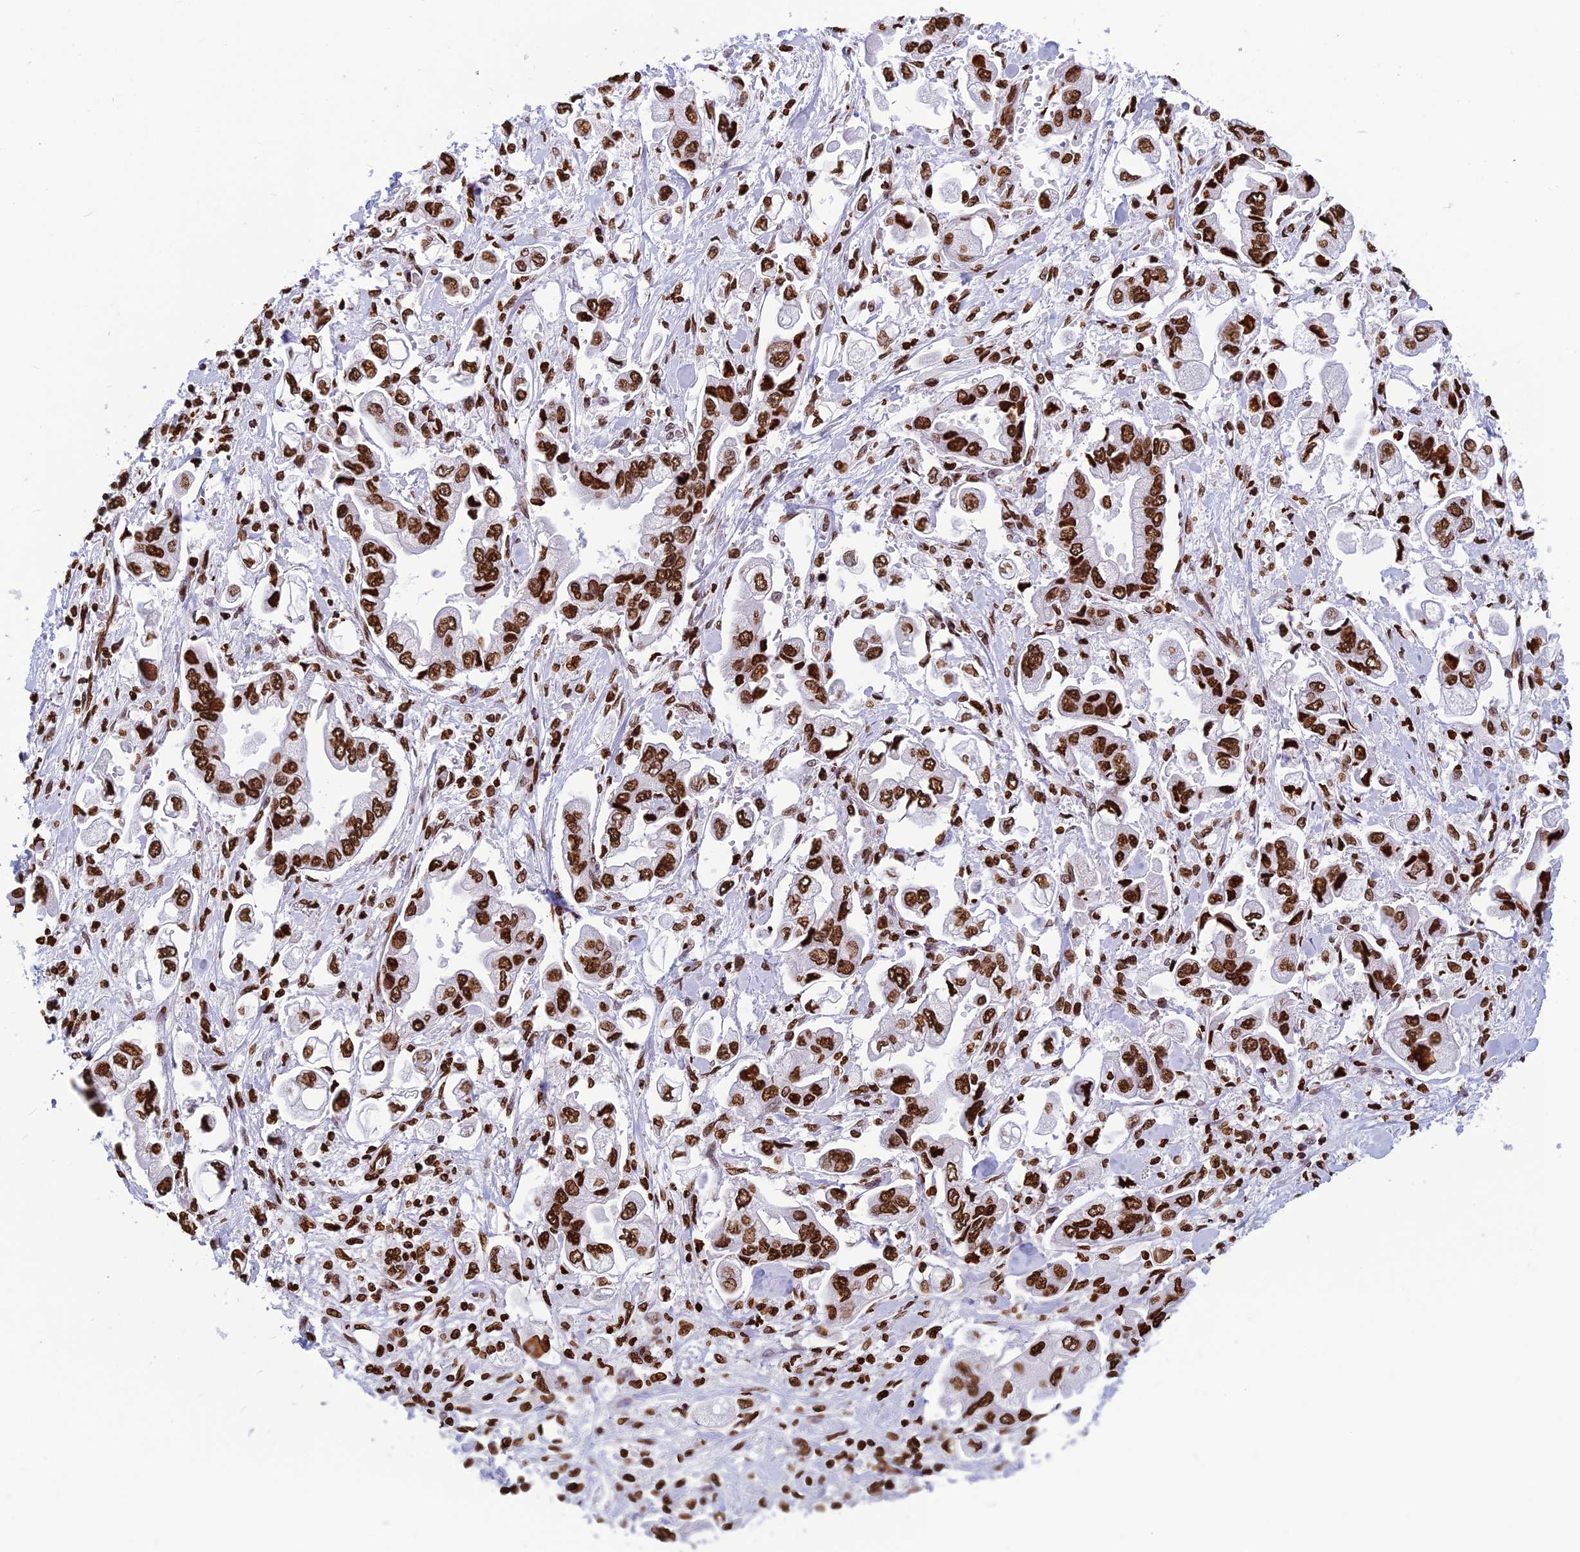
{"staining": {"intensity": "strong", "quantity": ">75%", "location": "nuclear"}, "tissue": "stomach cancer", "cell_type": "Tumor cells", "image_type": "cancer", "snomed": [{"axis": "morphology", "description": "Adenocarcinoma, NOS"}, {"axis": "topography", "description": "Stomach"}], "caption": "IHC (DAB) staining of human stomach cancer demonstrates strong nuclear protein positivity in about >75% of tumor cells. (IHC, brightfield microscopy, high magnification).", "gene": "AKAP17A", "patient": {"sex": "male", "age": 62}}